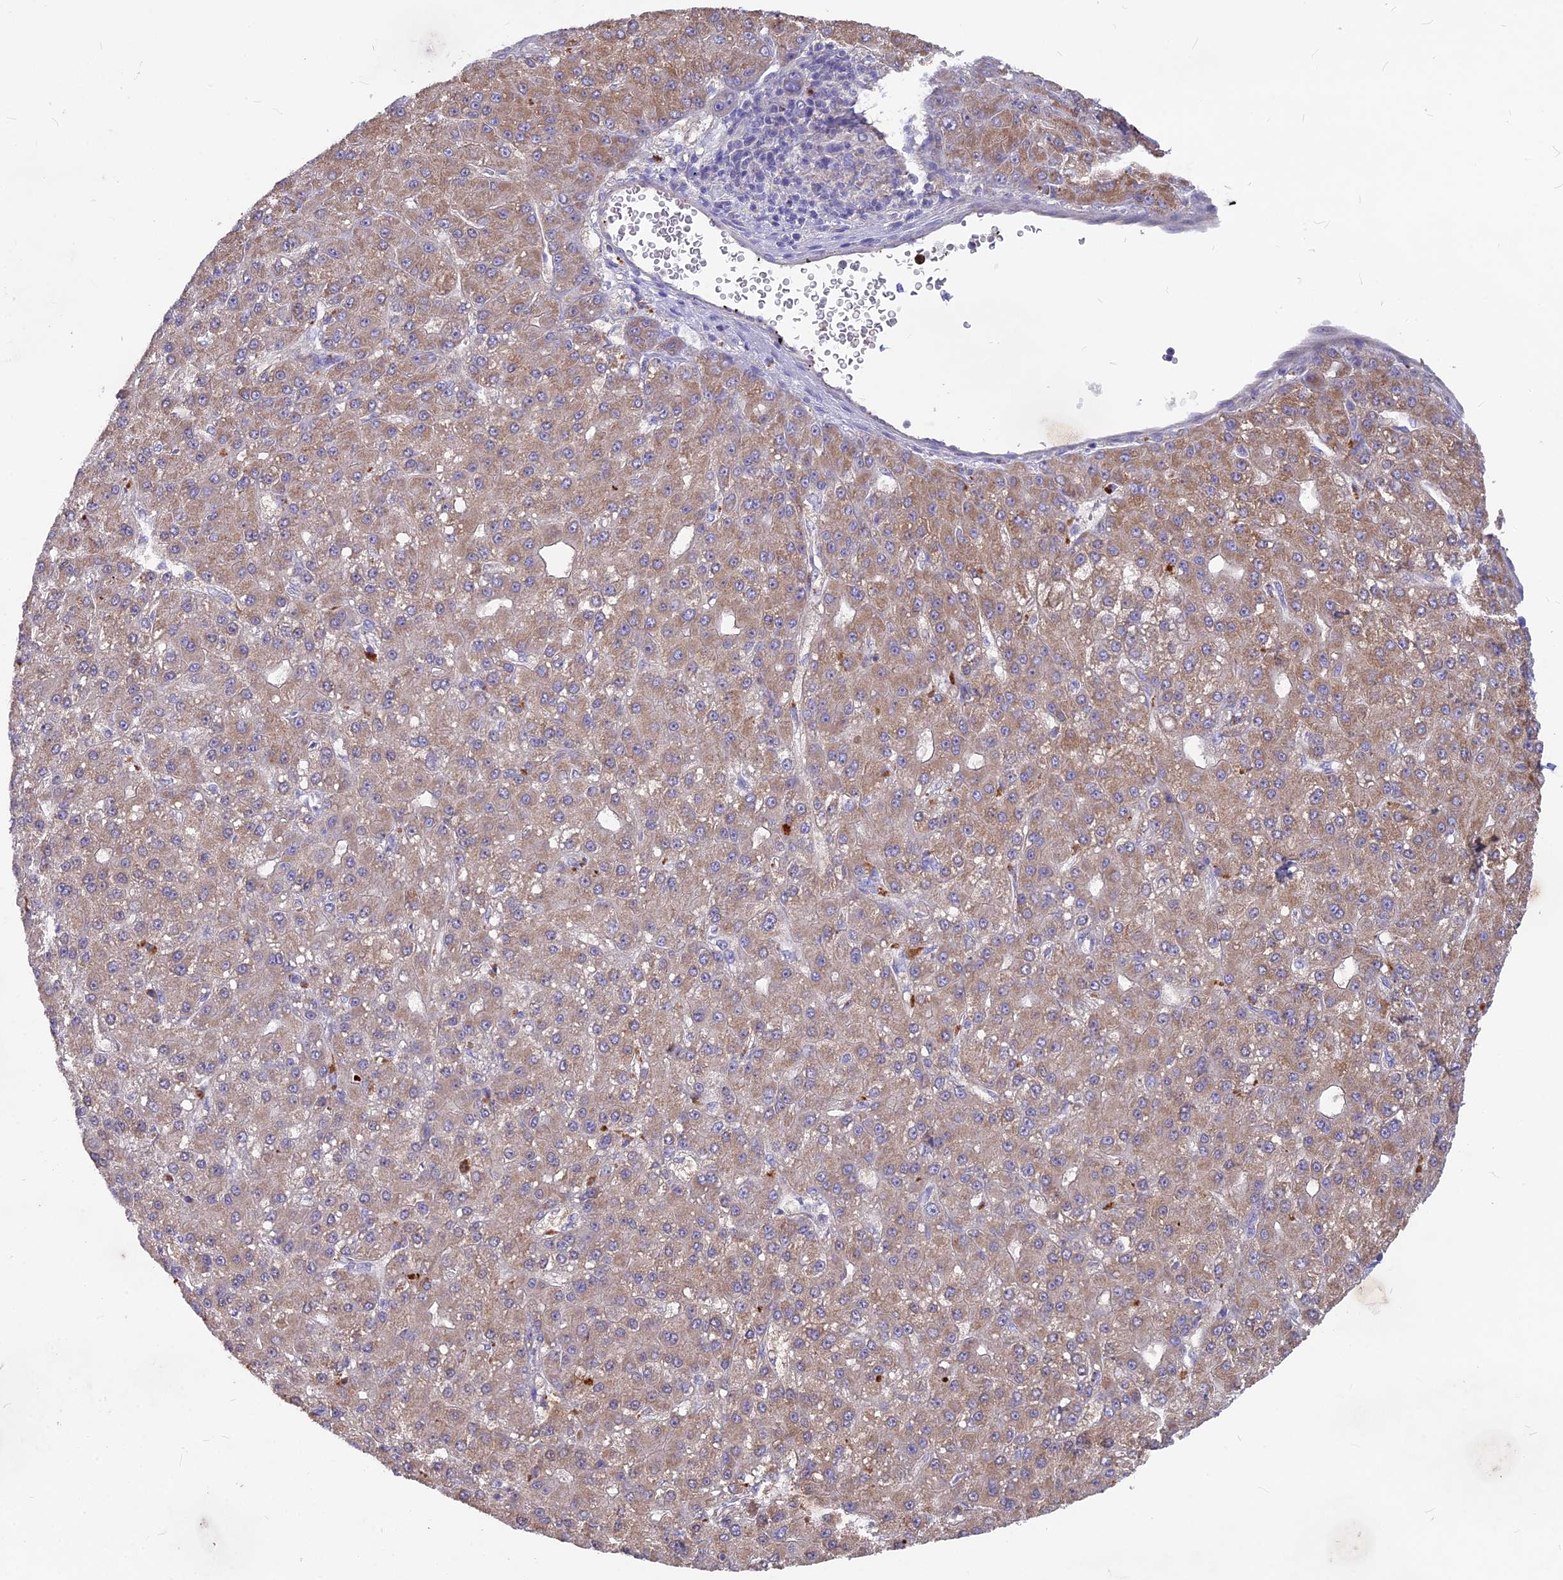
{"staining": {"intensity": "moderate", "quantity": ">75%", "location": "cytoplasmic/membranous"}, "tissue": "liver cancer", "cell_type": "Tumor cells", "image_type": "cancer", "snomed": [{"axis": "morphology", "description": "Carcinoma, Hepatocellular, NOS"}, {"axis": "topography", "description": "Liver"}], "caption": "Immunohistochemical staining of hepatocellular carcinoma (liver) displays medium levels of moderate cytoplasmic/membranous protein expression in approximately >75% of tumor cells.", "gene": "PZP", "patient": {"sex": "male", "age": 67}}